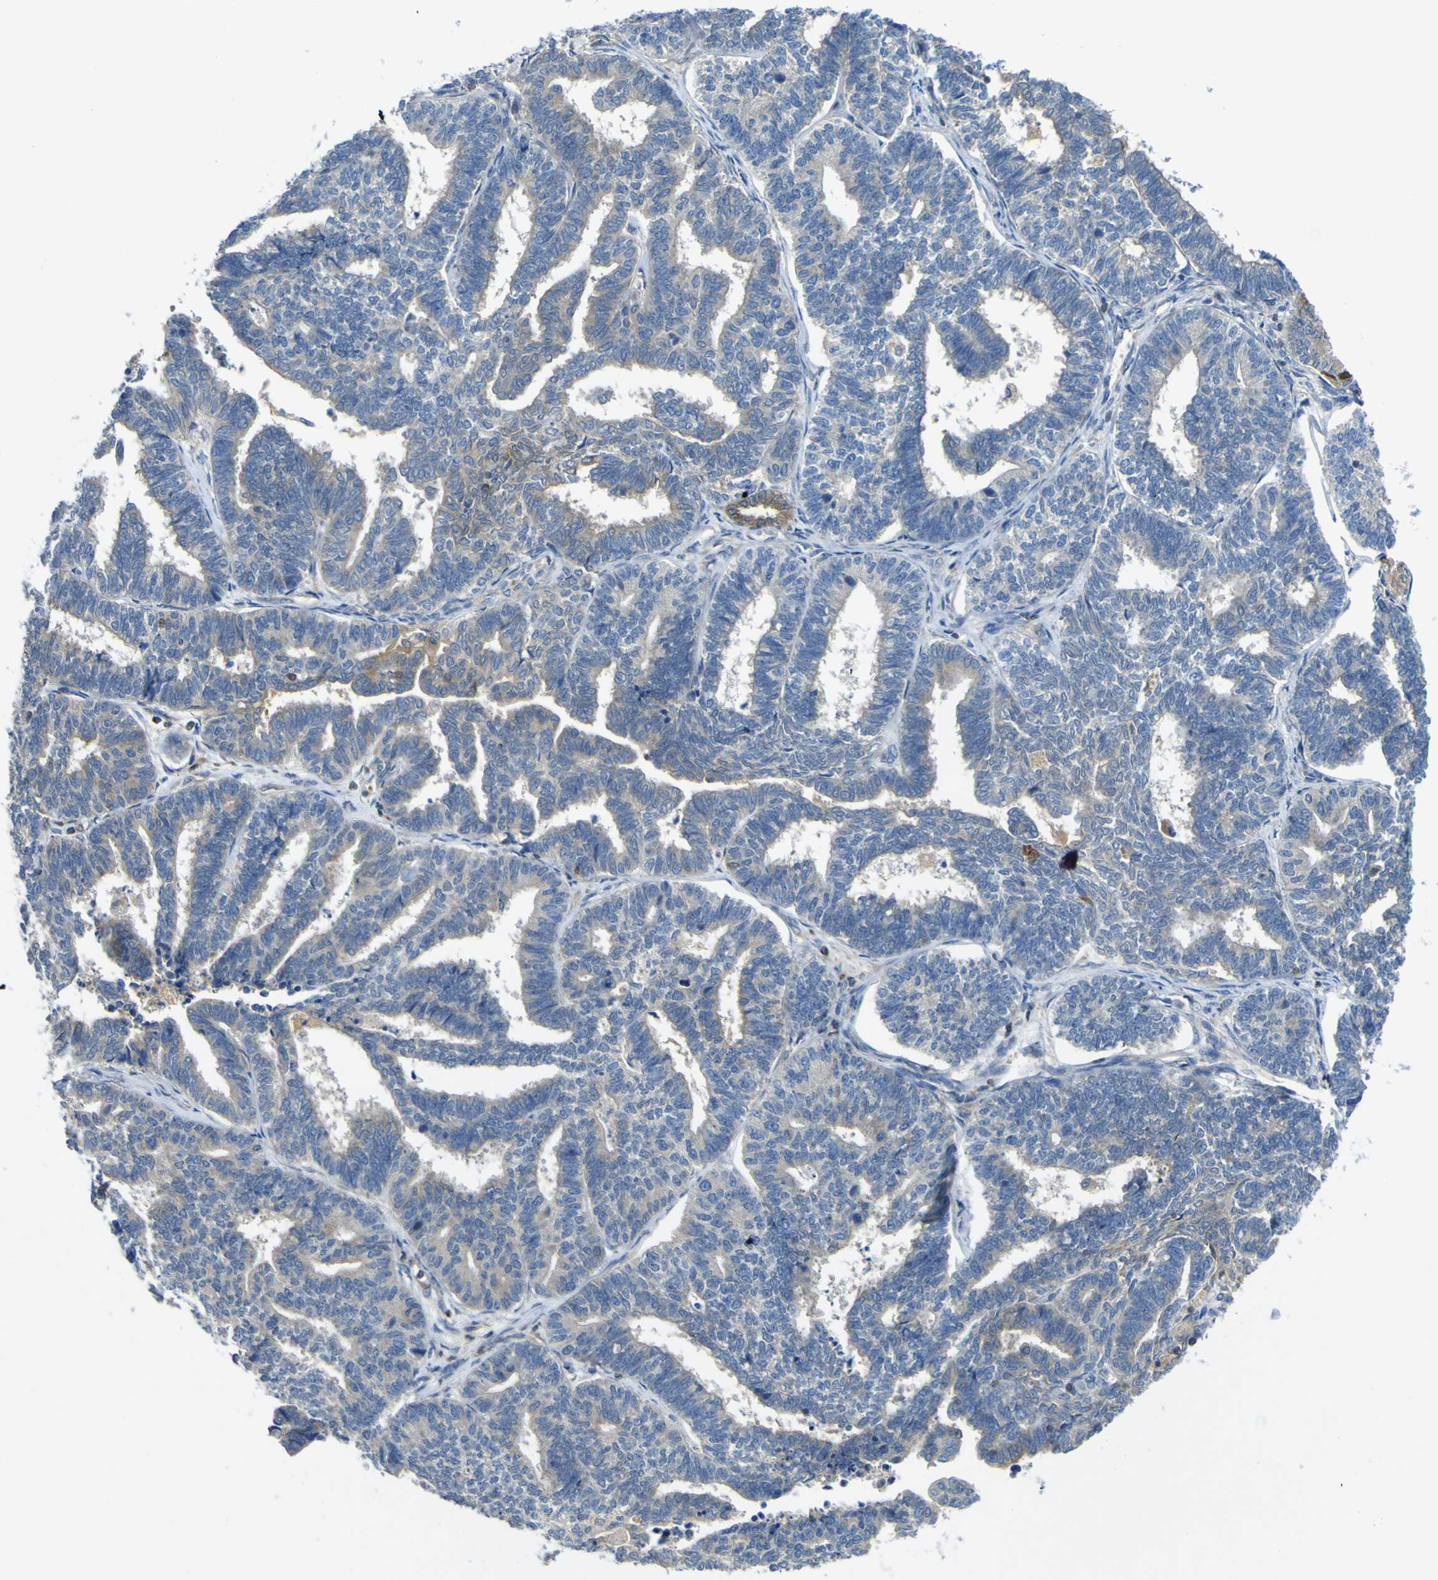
{"staining": {"intensity": "weak", "quantity": "25%-75%", "location": "cytoplasmic/membranous"}, "tissue": "endometrial cancer", "cell_type": "Tumor cells", "image_type": "cancer", "snomed": [{"axis": "morphology", "description": "Adenocarcinoma, NOS"}, {"axis": "topography", "description": "Endometrium"}], "caption": "Tumor cells show weak cytoplasmic/membranous positivity in approximately 25%-75% of cells in adenocarcinoma (endometrial).", "gene": "EML2", "patient": {"sex": "female", "age": 70}}